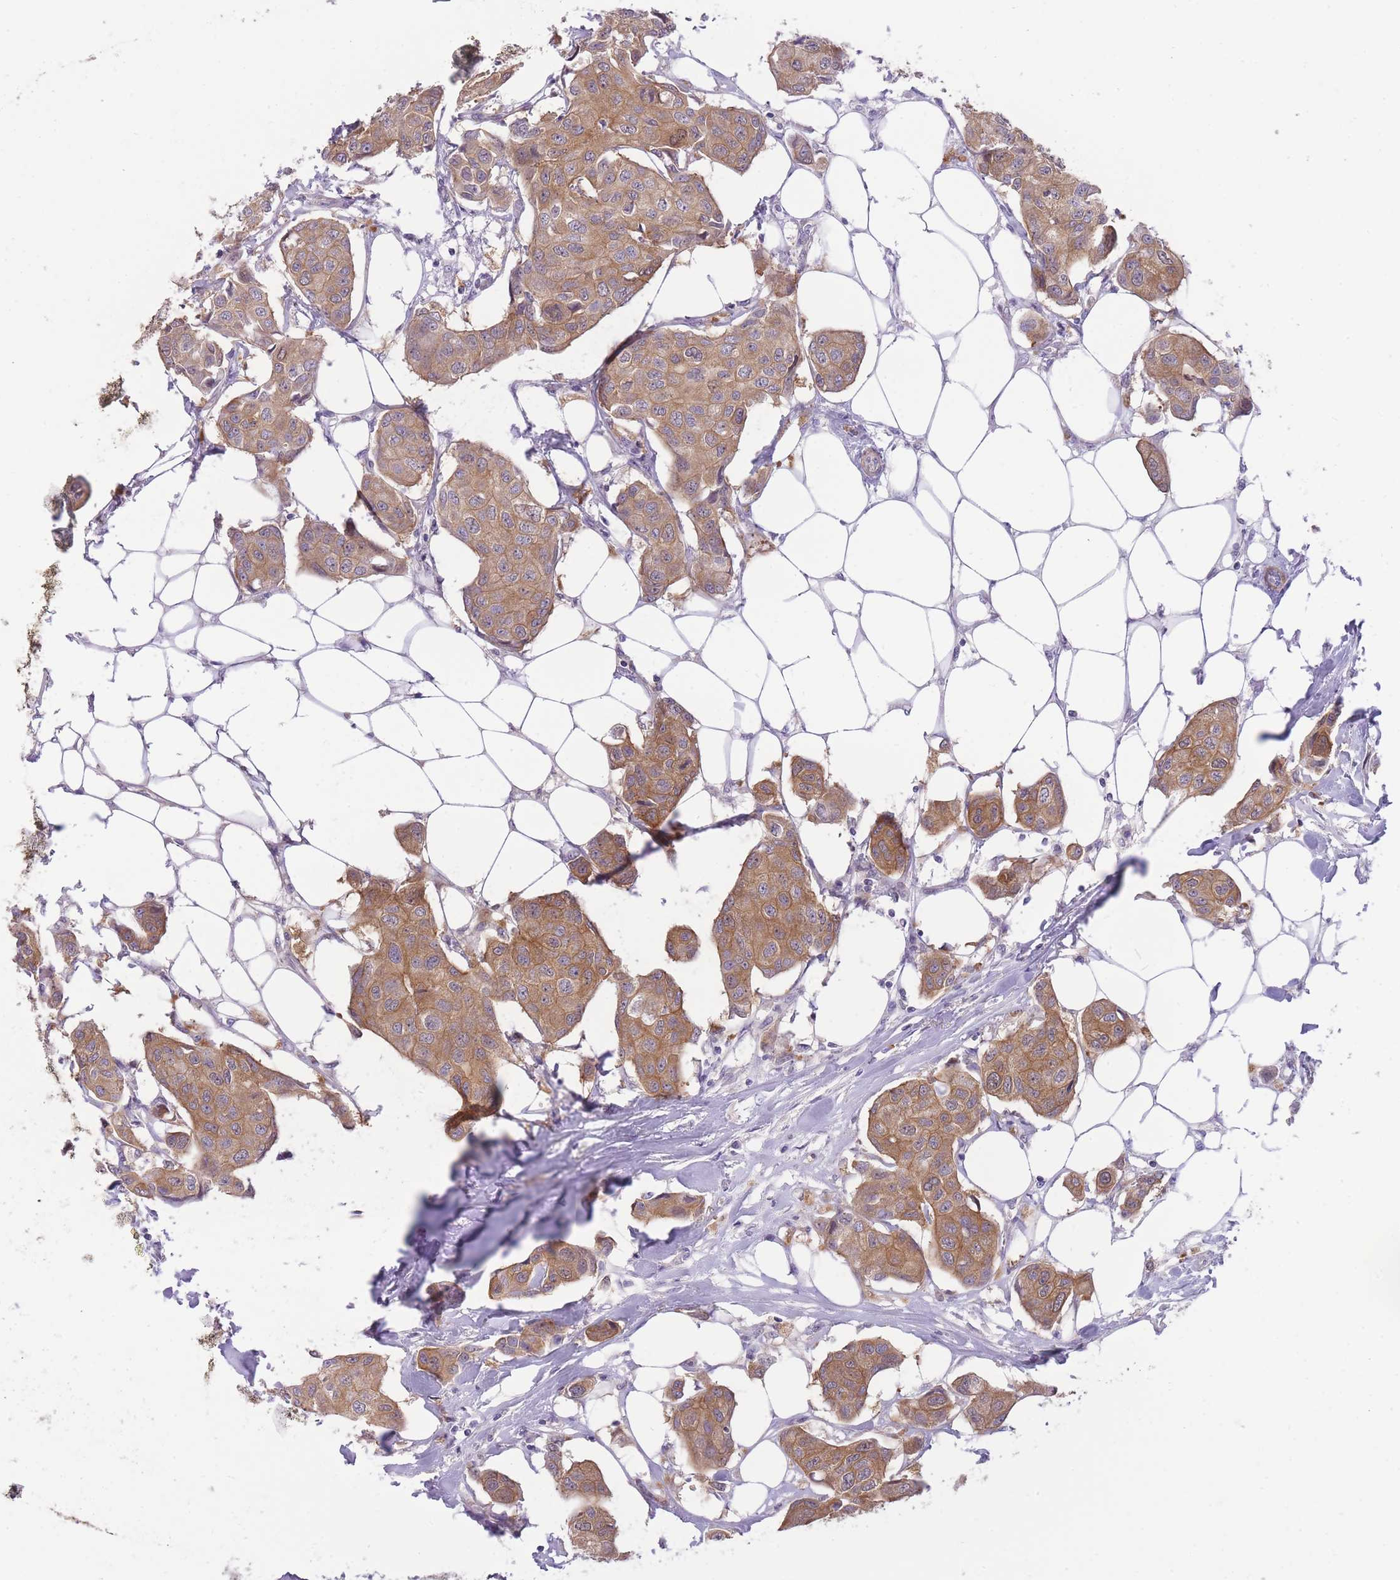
{"staining": {"intensity": "moderate", "quantity": "25%-75%", "location": "cytoplasmic/membranous"}, "tissue": "breast cancer", "cell_type": "Tumor cells", "image_type": "cancer", "snomed": [{"axis": "morphology", "description": "Duct carcinoma"}, {"axis": "topography", "description": "Breast"}, {"axis": "topography", "description": "Lymph node"}], "caption": "An image showing moderate cytoplasmic/membranous staining in approximately 25%-75% of tumor cells in breast infiltrating ductal carcinoma, as visualized by brown immunohistochemical staining.", "gene": "OR11H12", "patient": {"sex": "female", "age": 80}}